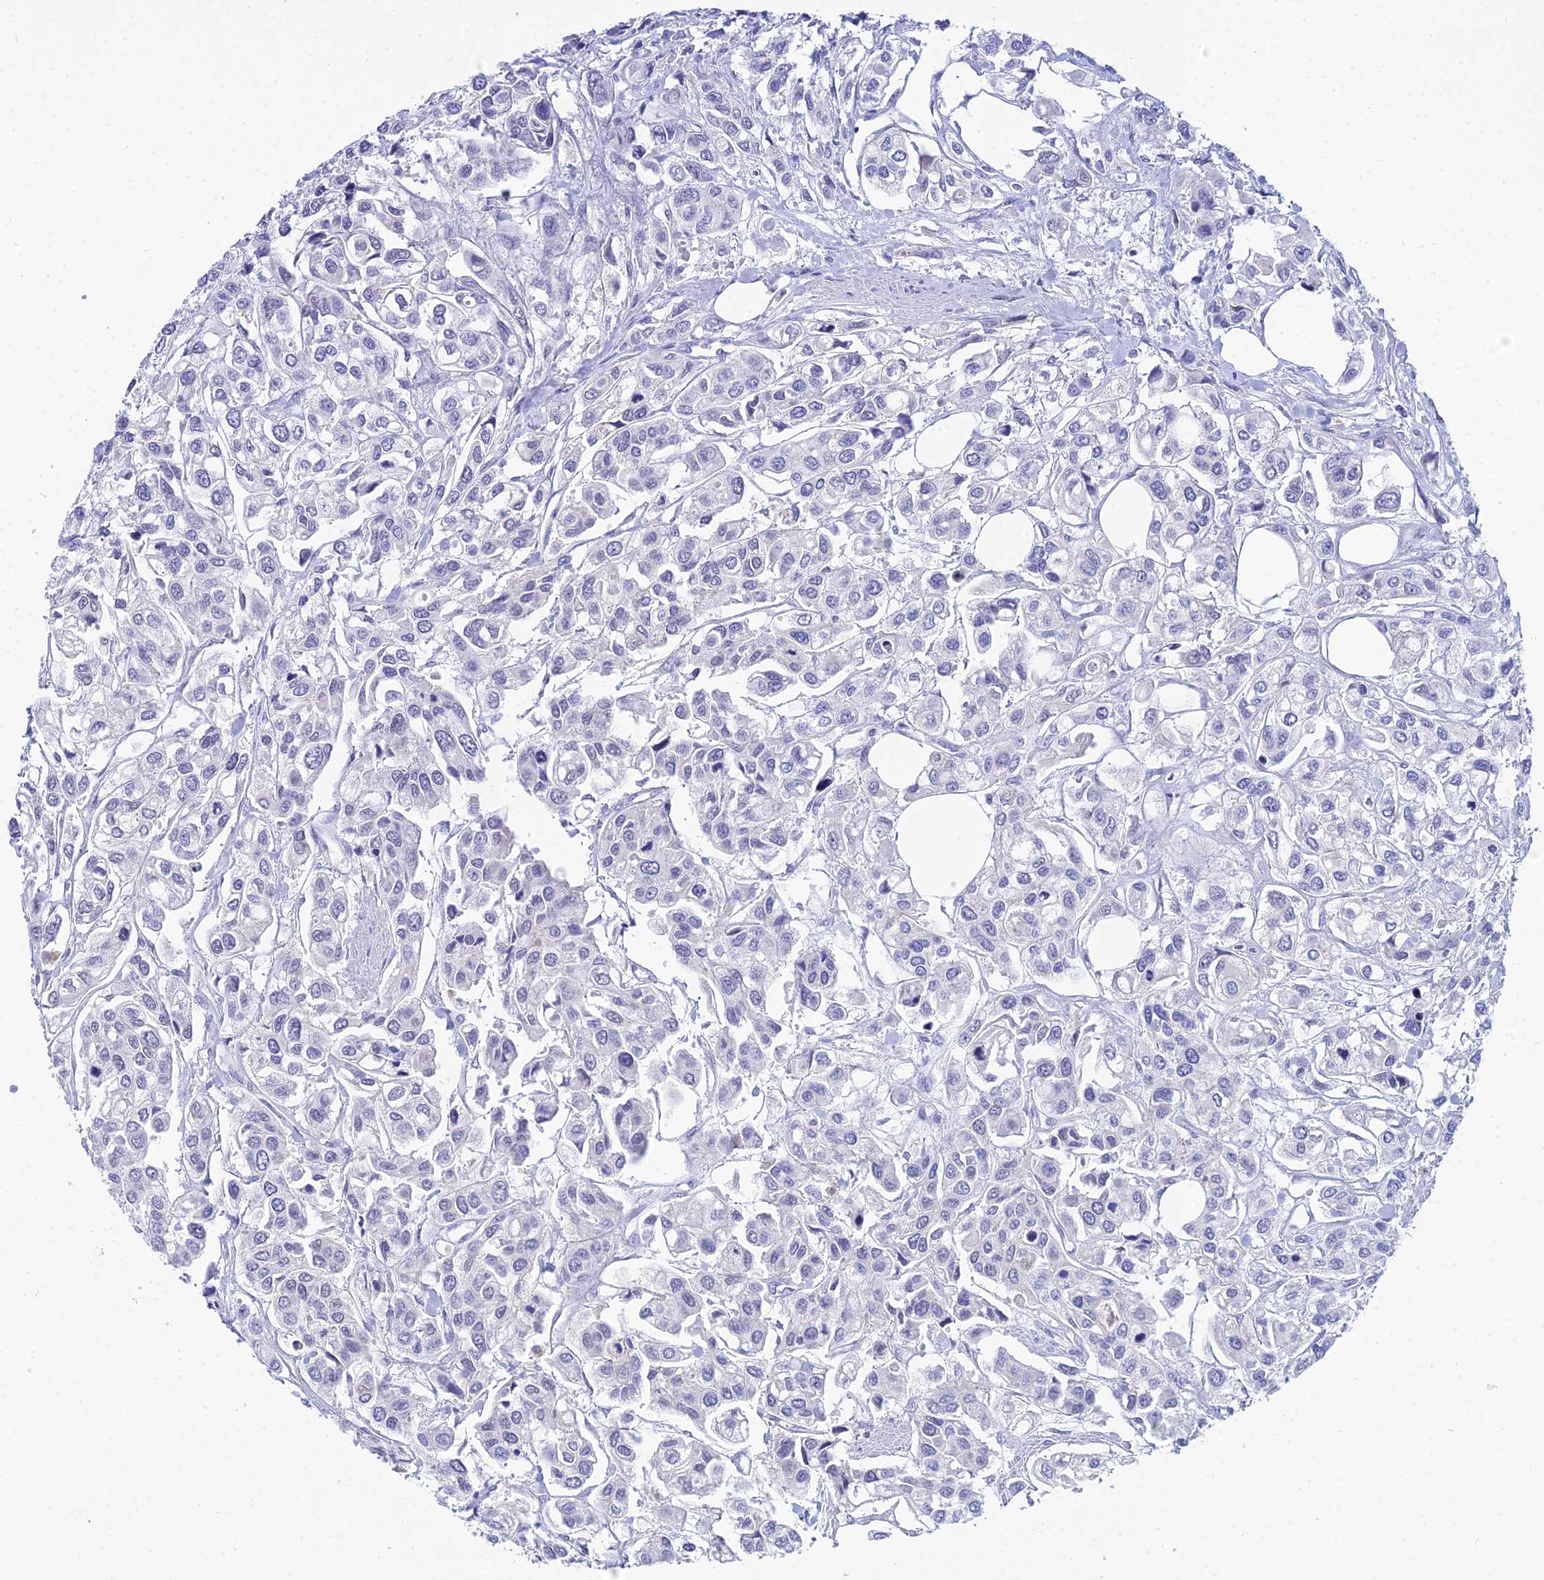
{"staining": {"intensity": "negative", "quantity": "none", "location": "none"}, "tissue": "urothelial cancer", "cell_type": "Tumor cells", "image_type": "cancer", "snomed": [{"axis": "morphology", "description": "Urothelial carcinoma, High grade"}, {"axis": "topography", "description": "Urinary bladder"}], "caption": "Immunohistochemical staining of human urothelial carcinoma (high-grade) demonstrates no significant expression in tumor cells.", "gene": "PLPP4", "patient": {"sex": "male", "age": 67}}